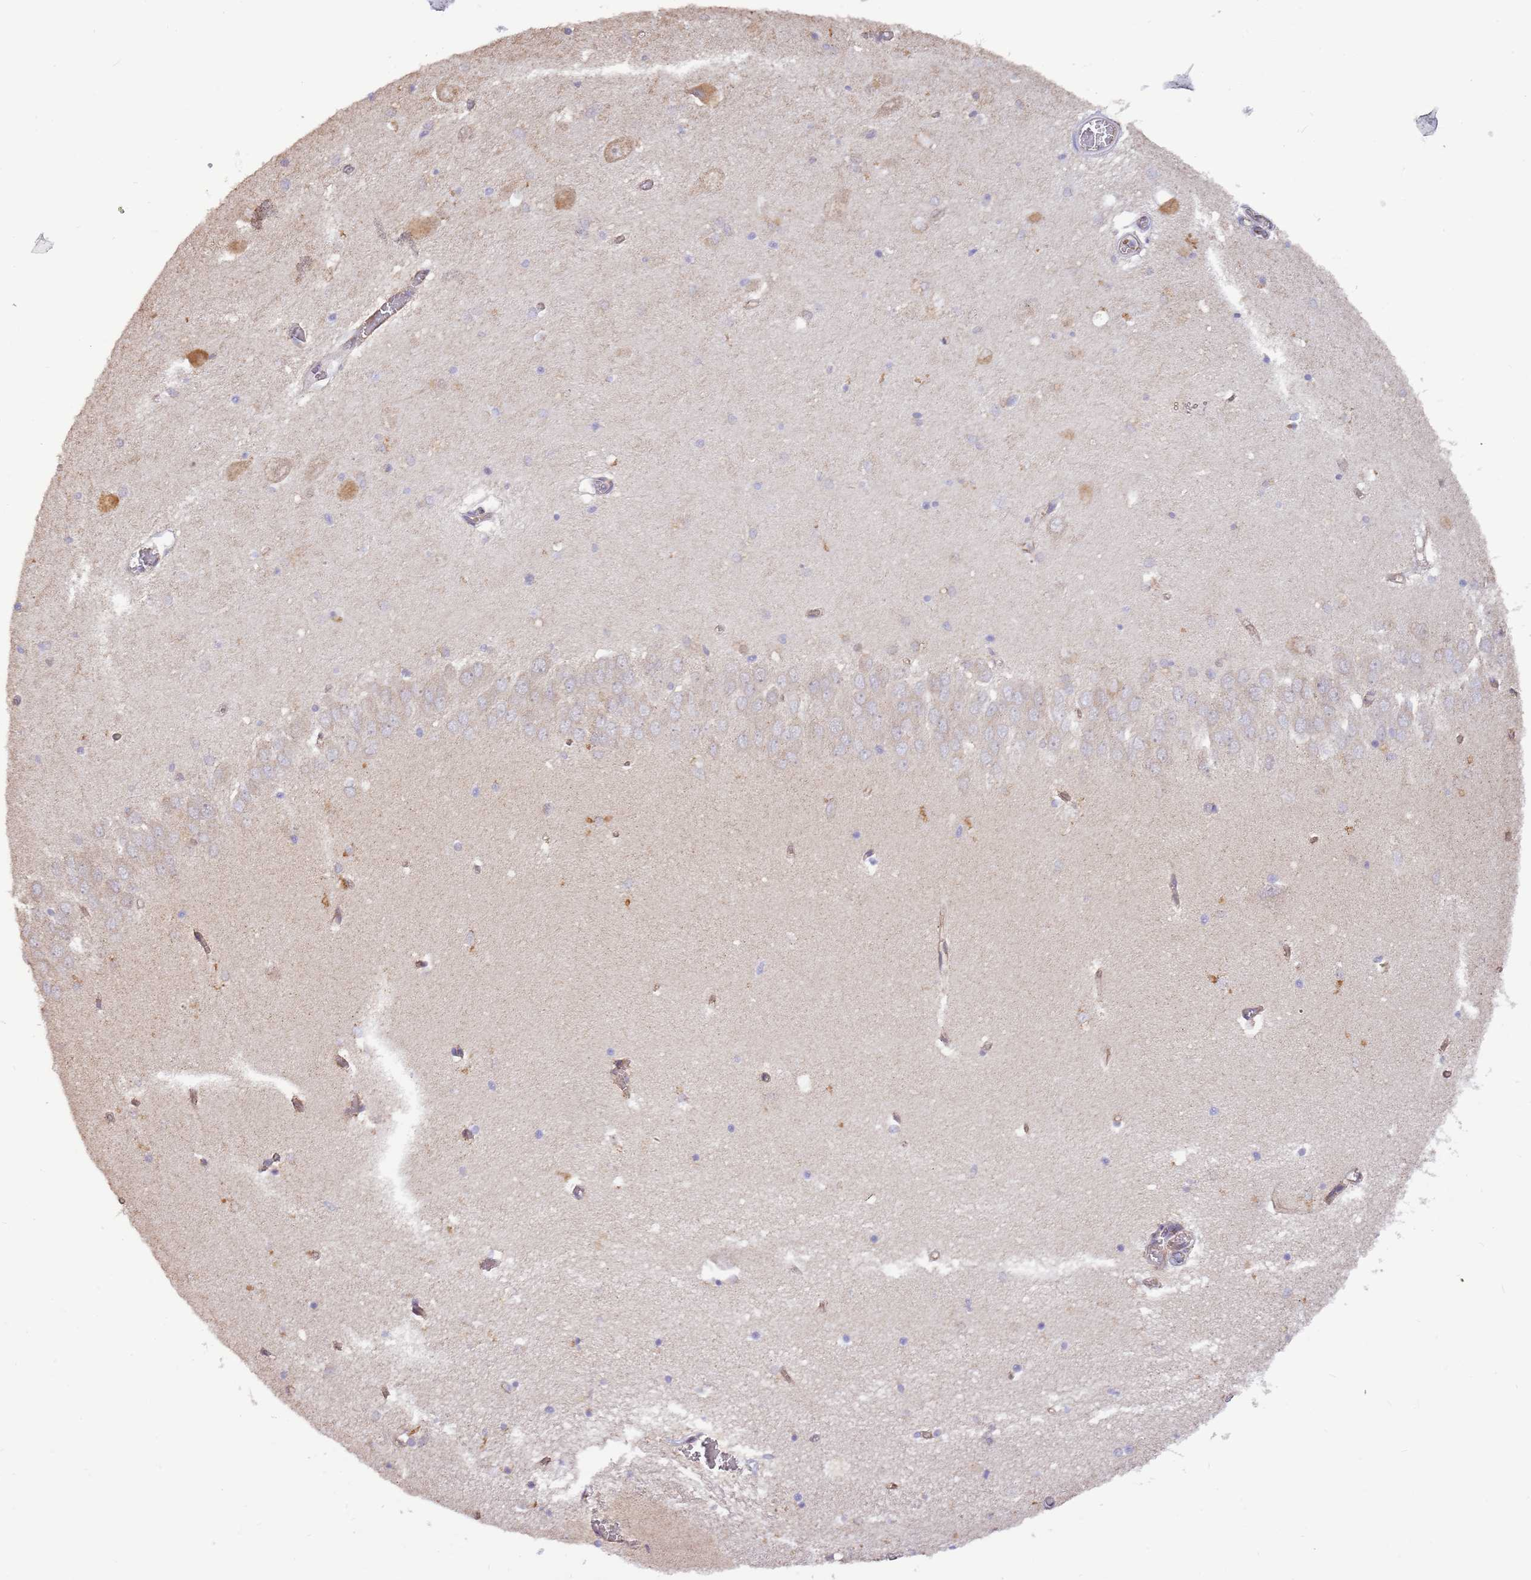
{"staining": {"intensity": "moderate", "quantity": "<25%", "location": "cytoplasmic/membranous"}, "tissue": "hippocampus", "cell_type": "Glial cells", "image_type": "normal", "snomed": [{"axis": "morphology", "description": "Normal tissue, NOS"}, {"axis": "topography", "description": "Hippocampus"}], "caption": "About <25% of glial cells in benign hippocampus display moderate cytoplasmic/membranous protein staining as visualized by brown immunohistochemical staining.", "gene": "DOCK9", "patient": {"sex": "male", "age": 70}}